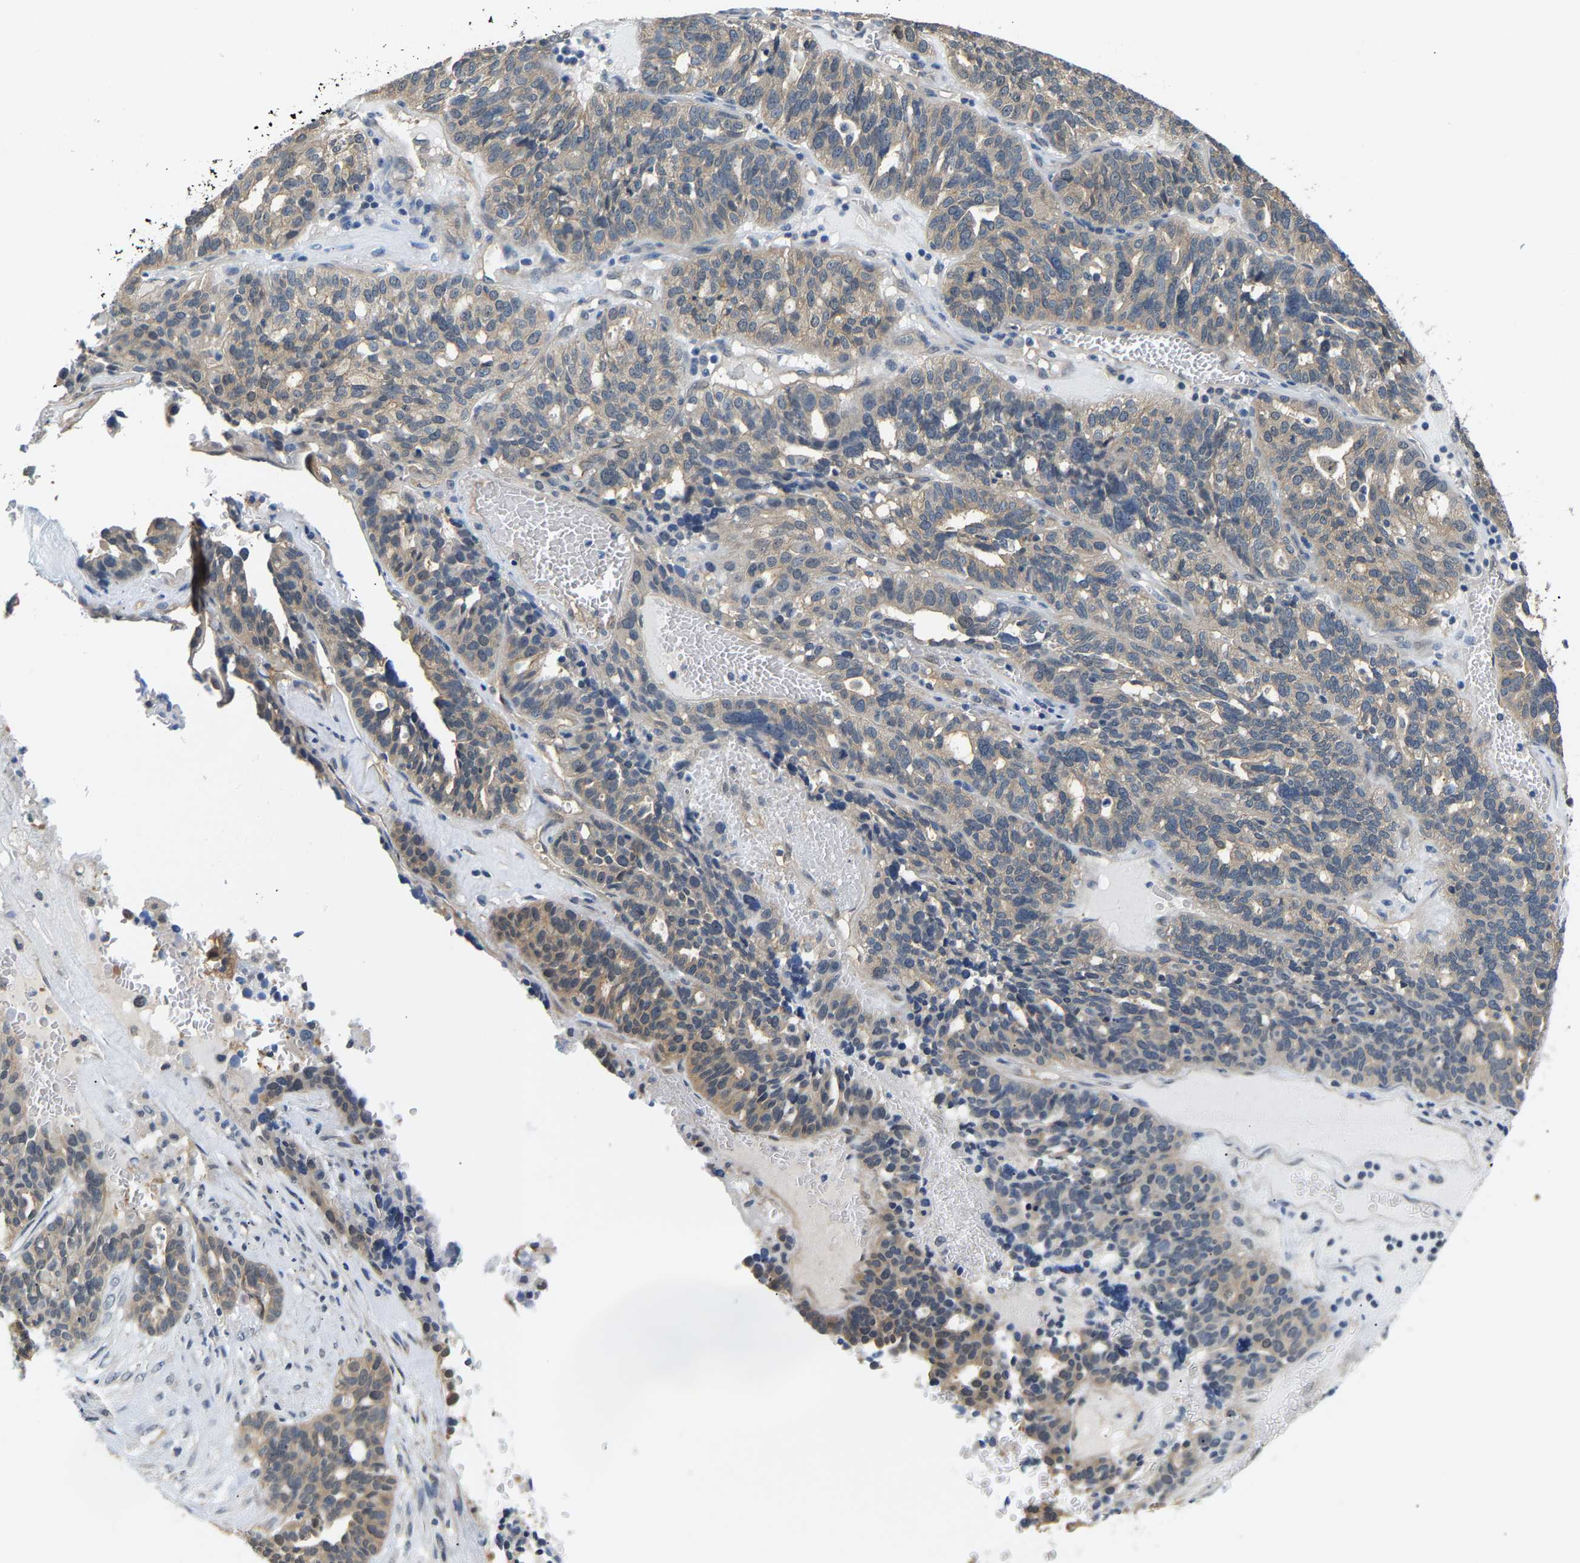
{"staining": {"intensity": "weak", "quantity": ">75%", "location": "cytoplasmic/membranous"}, "tissue": "ovarian cancer", "cell_type": "Tumor cells", "image_type": "cancer", "snomed": [{"axis": "morphology", "description": "Cystadenocarcinoma, serous, NOS"}, {"axis": "topography", "description": "Ovary"}], "caption": "Protein staining of ovarian cancer tissue demonstrates weak cytoplasmic/membranous staining in approximately >75% of tumor cells.", "gene": "ARHGEF12", "patient": {"sex": "female", "age": 59}}